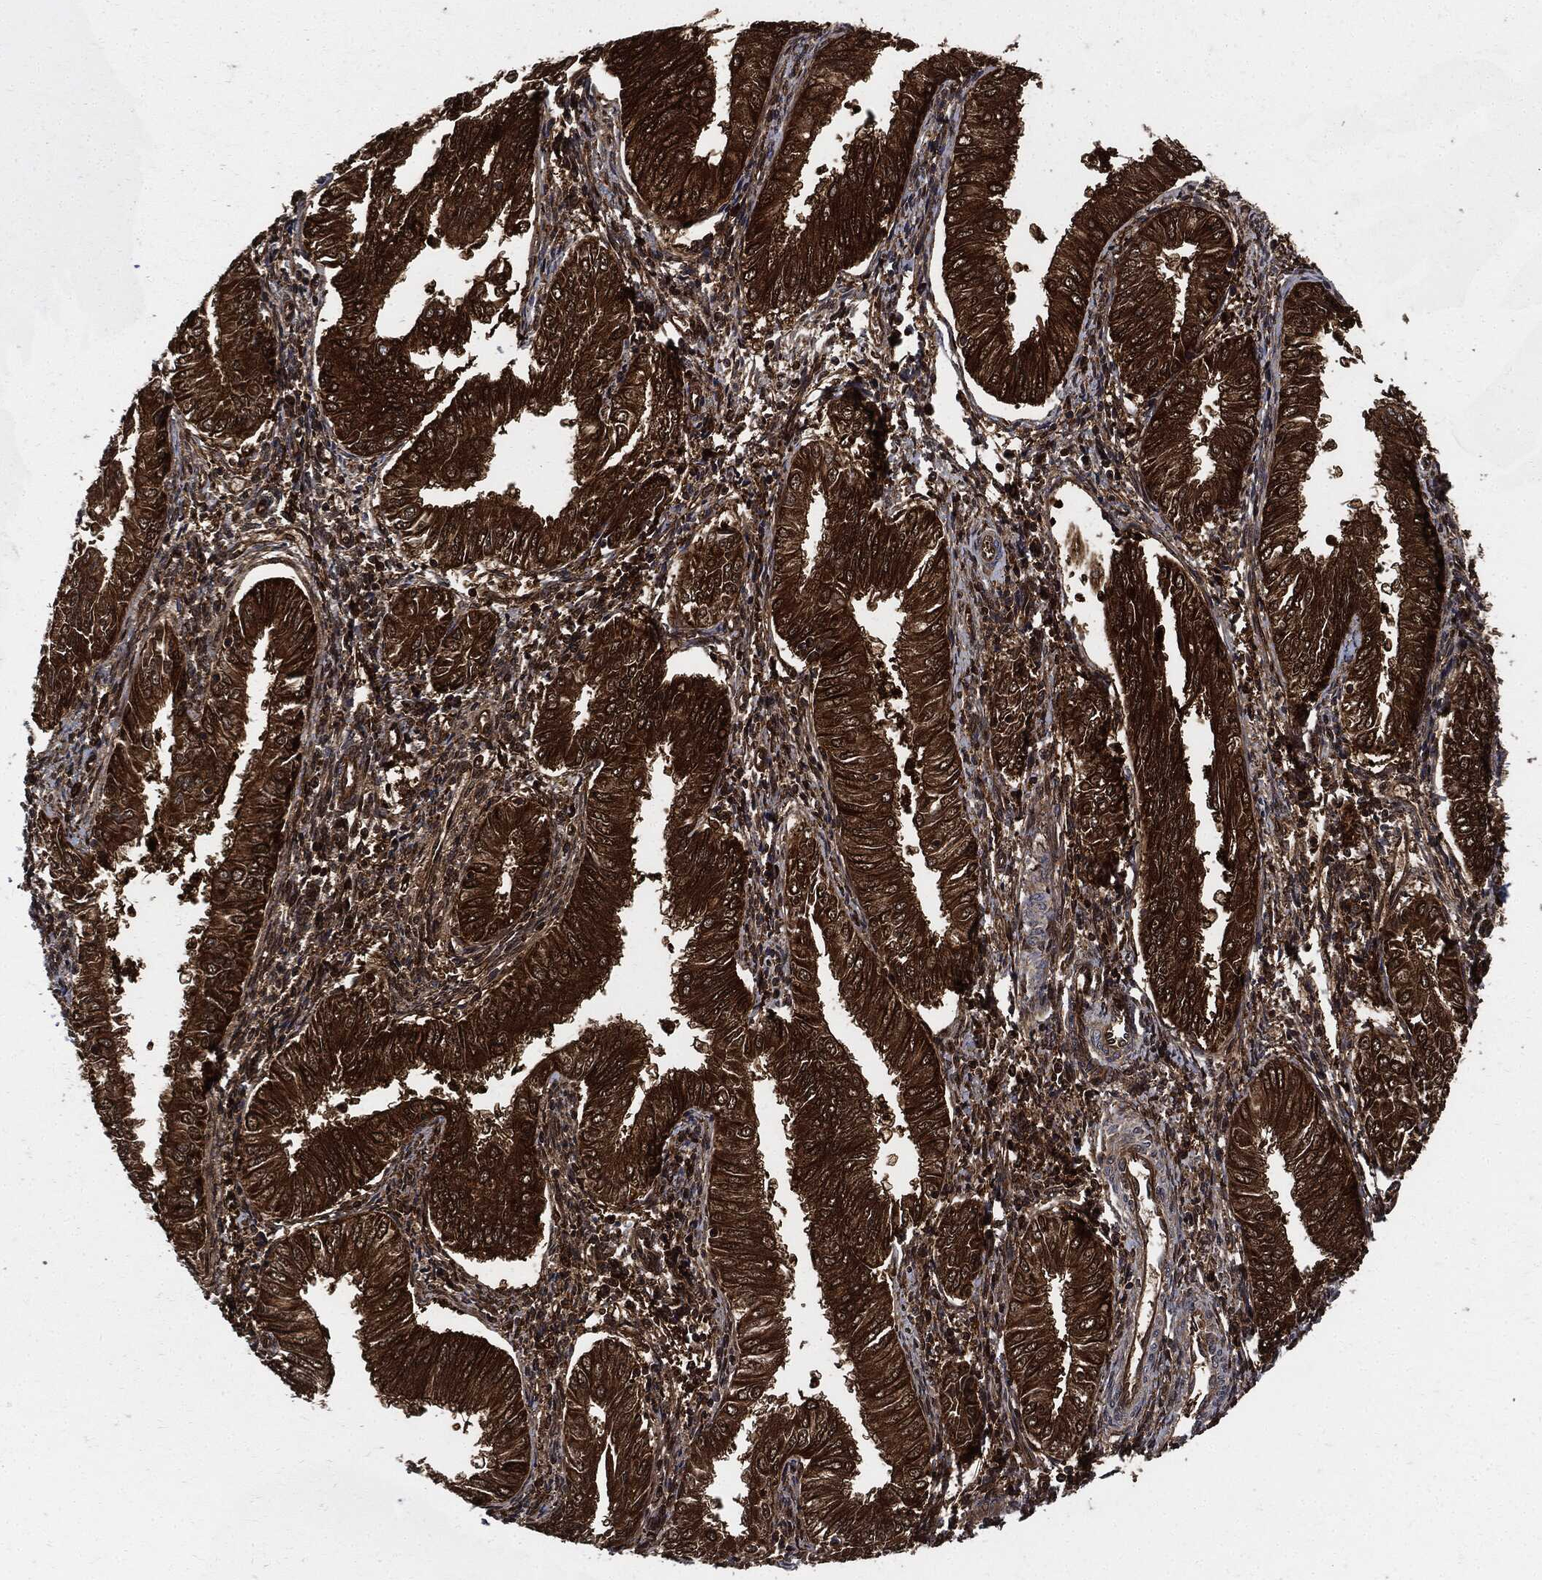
{"staining": {"intensity": "strong", "quantity": ">75%", "location": "cytoplasmic/membranous"}, "tissue": "endometrial cancer", "cell_type": "Tumor cells", "image_type": "cancer", "snomed": [{"axis": "morphology", "description": "Adenocarcinoma, NOS"}, {"axis": "topography", "description": "Endometrium"}], "caption": "Immunohistochemistry photomicrograph of human endometrial cancer (adenocarcinoma) stained for a protein (brown), which displays high levels of strong cytoplasmic/membranous expression in about >75% of tumor cells.", "gene": "XPNPEP1", "patient": {"sex": "female", "age": 53}}